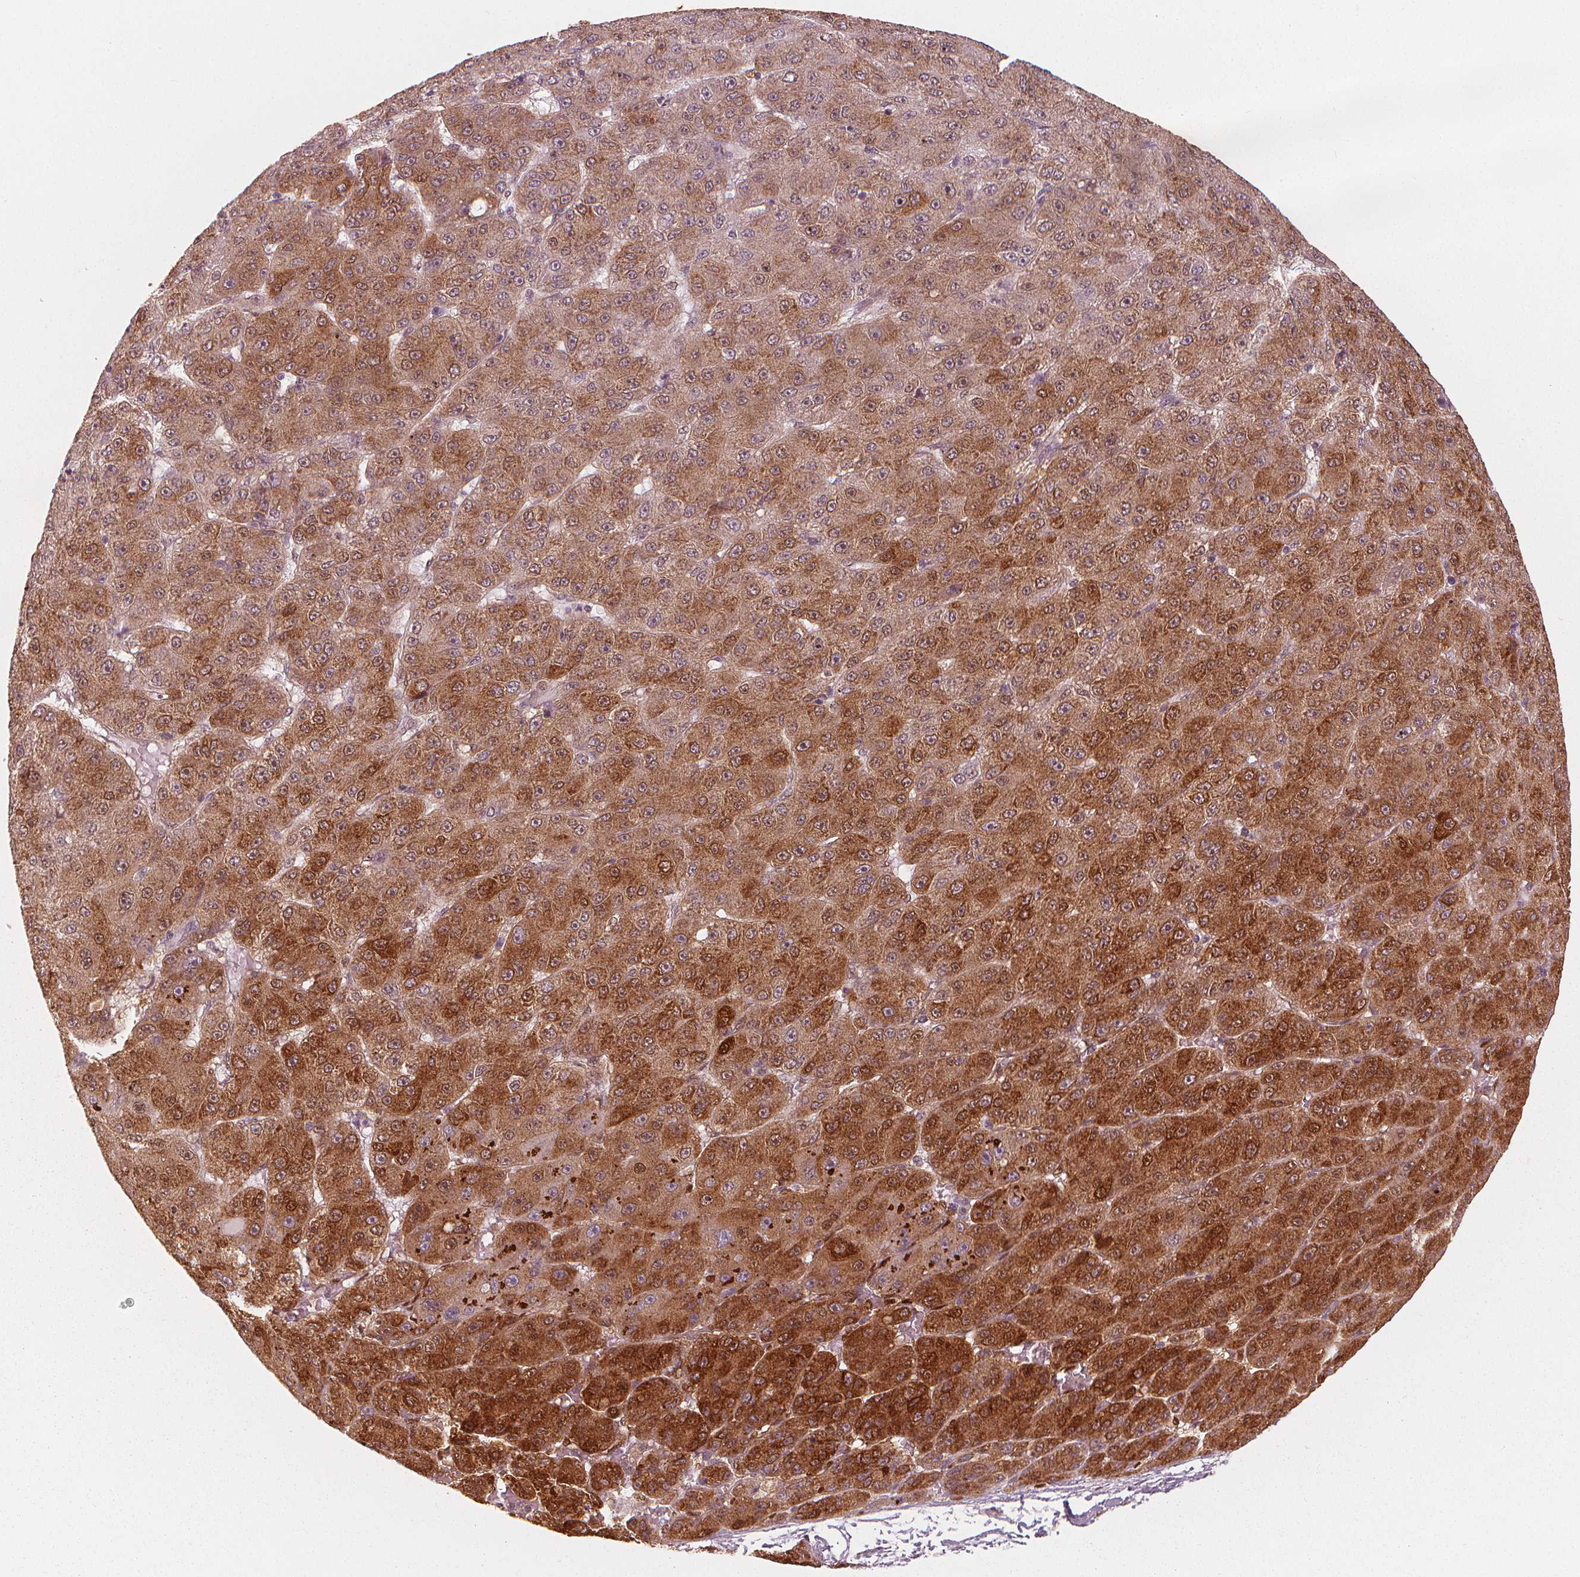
{"staining": {"intensity": "strong", "quantity": "25%-75%", "location": "cytoplasmic/membranous,nuclear"}, "tissue": "liver cancer", "cell_type": "Tumor cells", "image_type": "cancer", "snomed": [{"axis": "morphology", "description": "Carcinoma, Hepatocellular, NOS"}, {"axis": "topography", "description": "Liver"}], "caption": "IHC photomicrograph of neoplastic tissue: human hepatocellular carcinoma (liver) stained using immunohistochemistry demonstrates high levels of strong protein expression localized specifically in the cytoplasmic/membranous and nuclear of tumor cells, appearing as a cytoplasmic/membranous and nuclear brown color.", "gene": "SQSTM1", "patient": {"sex": "male", "age": 67}}